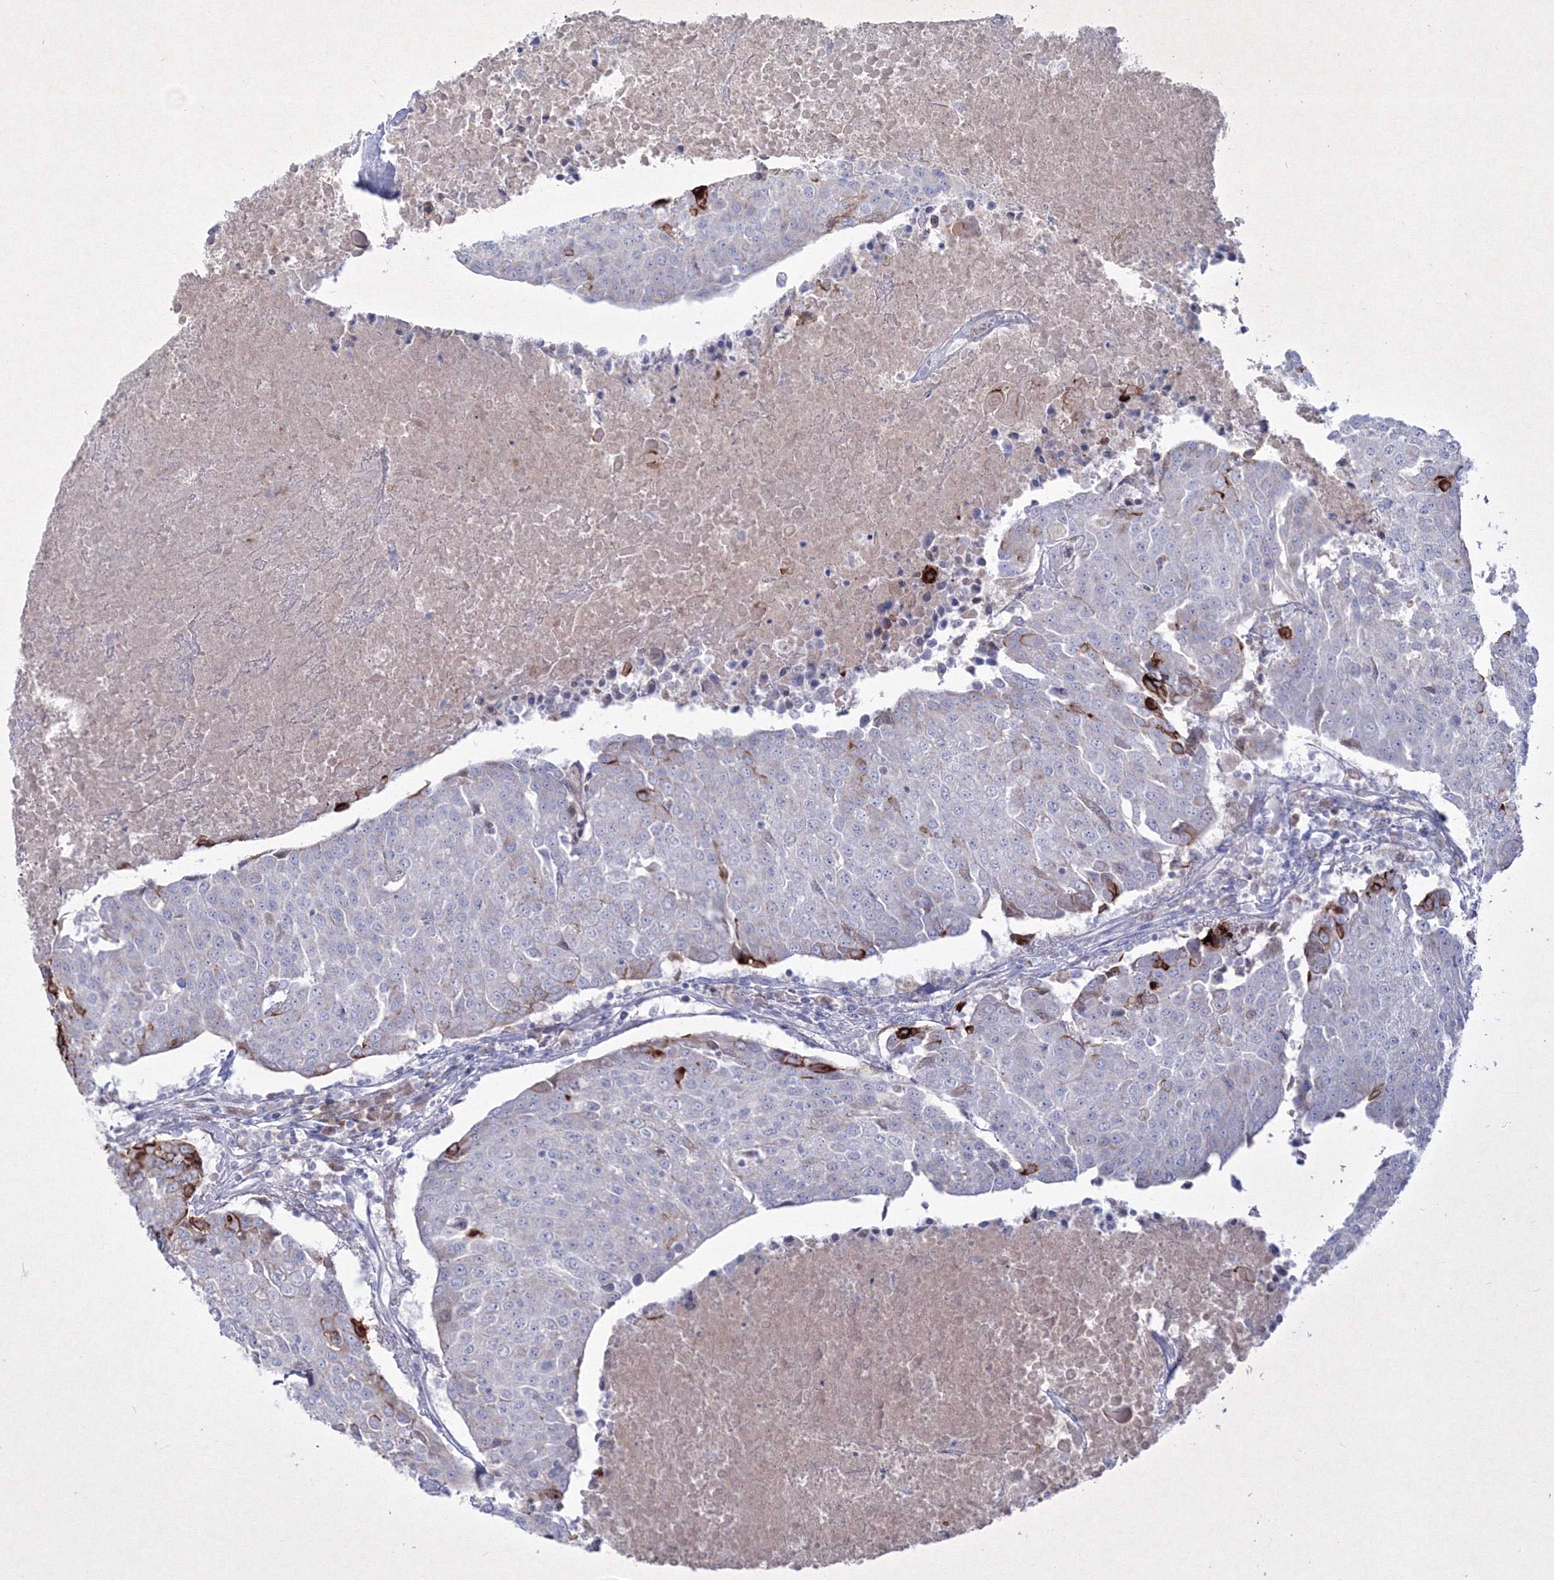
{"staining": {"intensity": "strong", "quantity": "<25%", "location": "cytoplasmic/membranous"}, "tissue": "urothelial cancer", "cell_type": "Tumor cells", "image_type": "cancer", "snomed": [{"axis": "morphology", "description": "Urothelial carcinoma, High grade"}, {"axis": "topography", "description": "Urinary bladder"}], "caption": "IHC of human urothelial cancer shows medium levels of strong cytoplasmic/membranous positivity in about <25% of tumor cells. (DAB (3,3'-diaminobenzidine) IHC, brown staining for protein, blue staining for nuclei).", "gene": "TMEM139", "patient": {"sex": "female", "age": 85}}